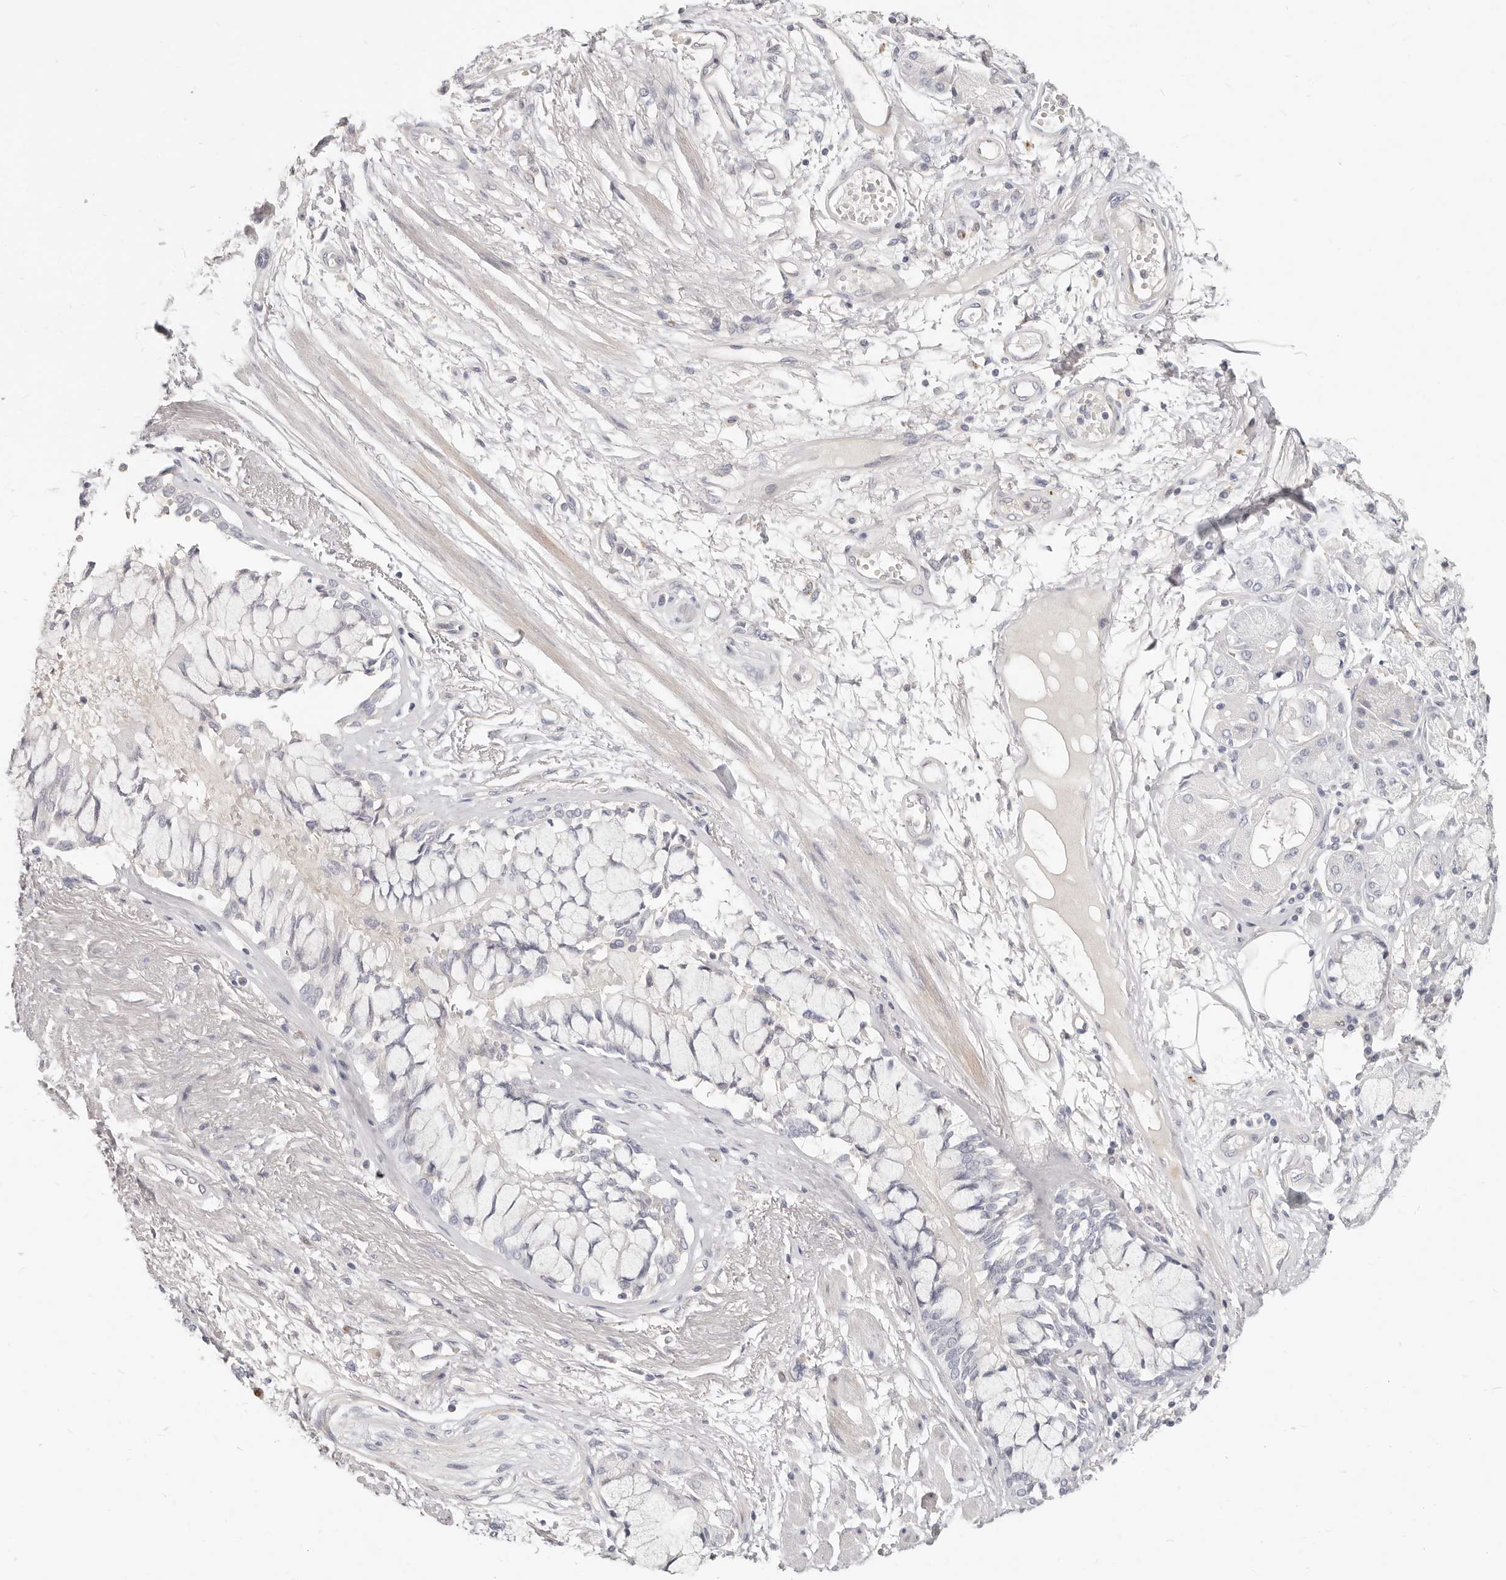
{"staining": {"intensity": "negative", "quantity": "none", "location": "none"}, "tissue": "adipose tissue", "cell_type": "Adipocytes", "image_type": "normal", "snomed": [{"axis": "morphology", "description": "Normal tissue, NOS"}, {"axis": "topography", "description": "Bronchus"}], "caption": "Protein analysis of benign adipose tissue demonstrates no significant expression in adipocytes.", "gene": "ZRANB1", "patient": {"sex": "male", "age": 66}}